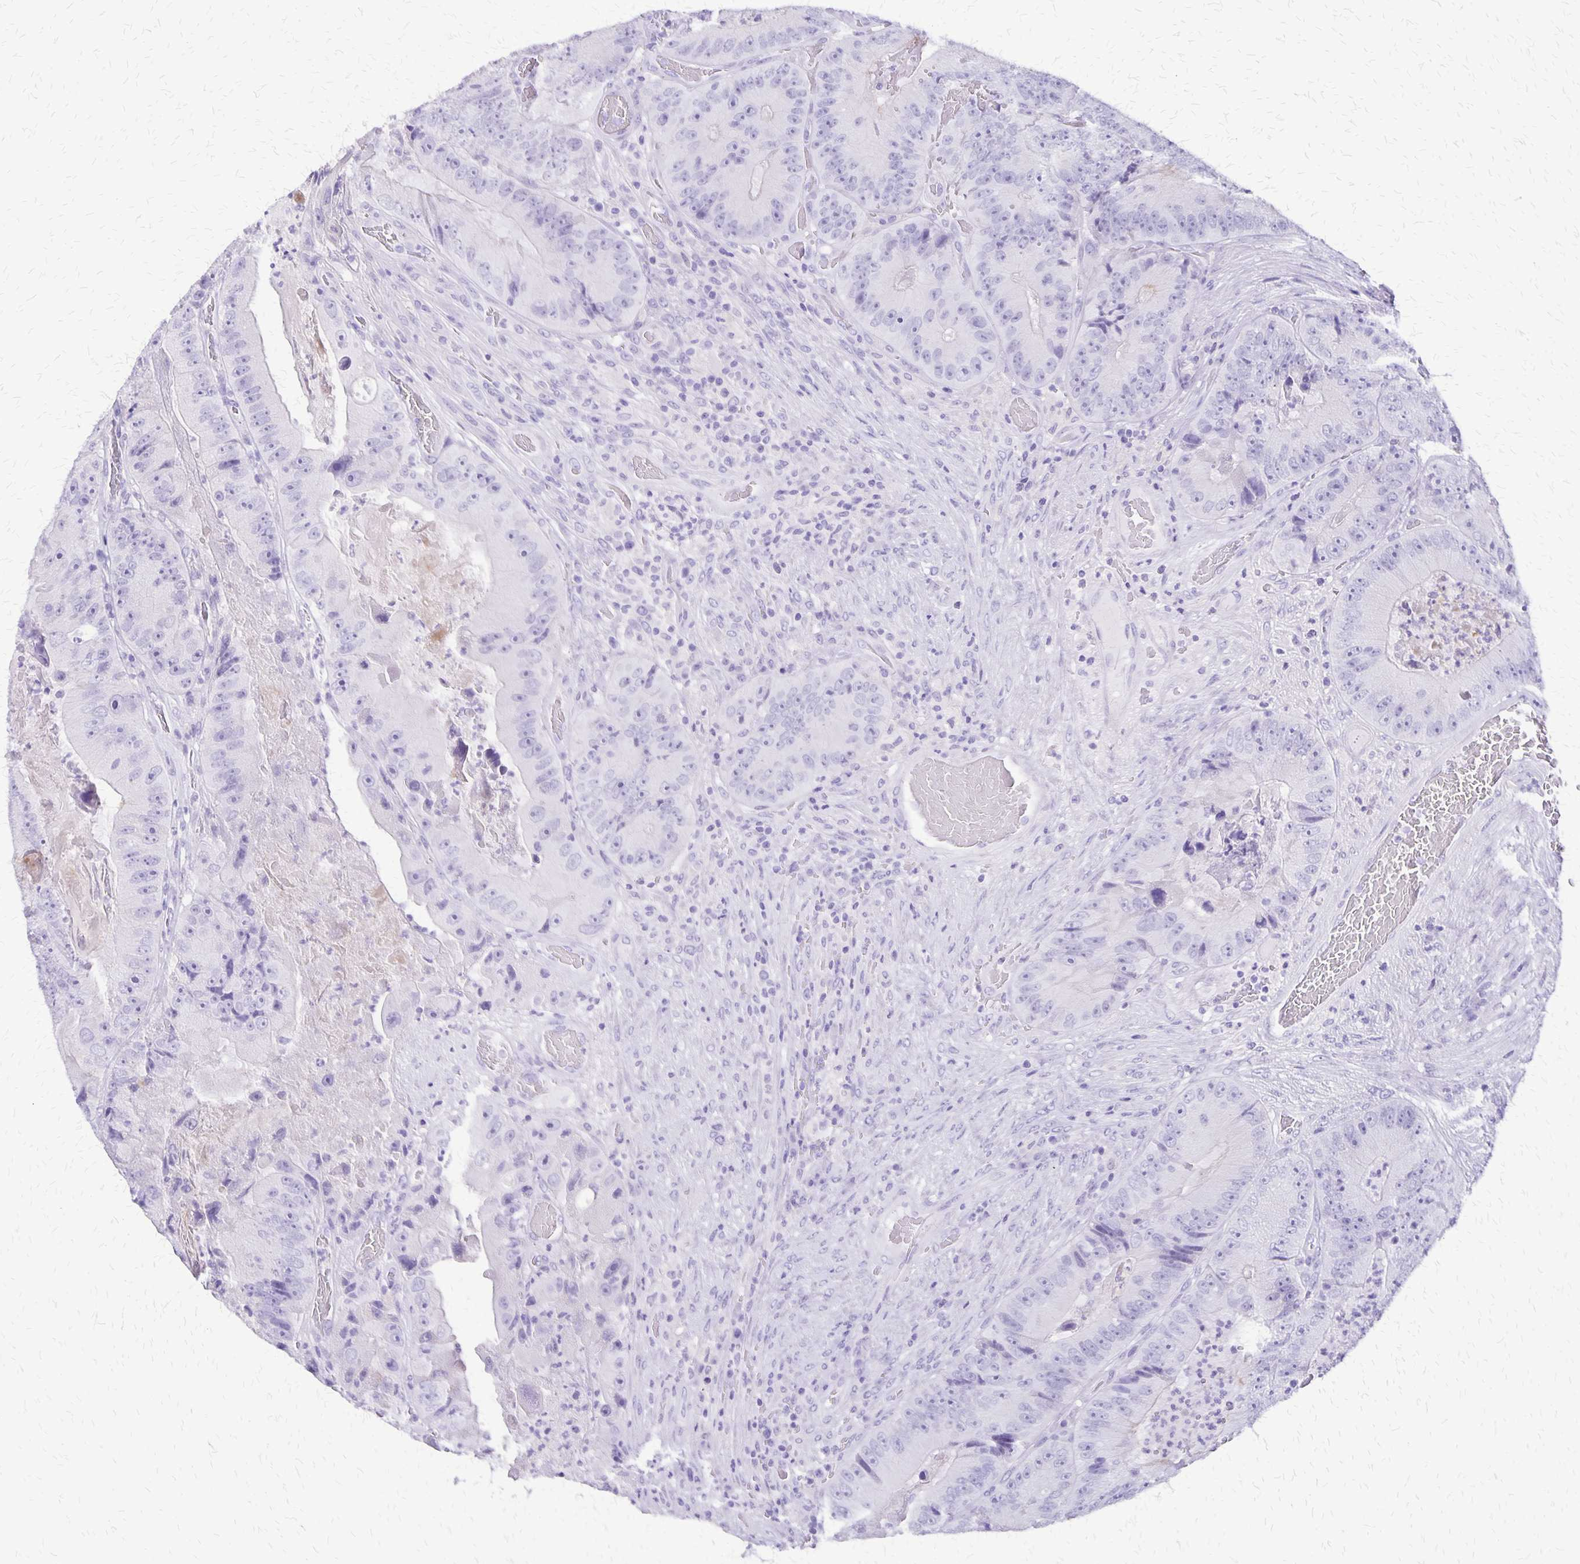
{"staining": {"intensity": "negative", "quantity": "none", "location": "none"}, "tissue": "colorectal cancer", "cell_type": "Tumor cells", "image_type": "cancer", "snomed": [{"axis": "morphology", "description": "Adenocarcinoma, NOS"}, {"axis": "topography", "description": "Colon"}], "caption": "Immunohistochemistry (IHC) micrograph of neoplastic tissue: colorectal adenocarcinoma stained with DAB exhibits no significant protein expression in tumor cells.", "gene": "SLC13A2", "patient": {"sex": "female", "age": 86}}